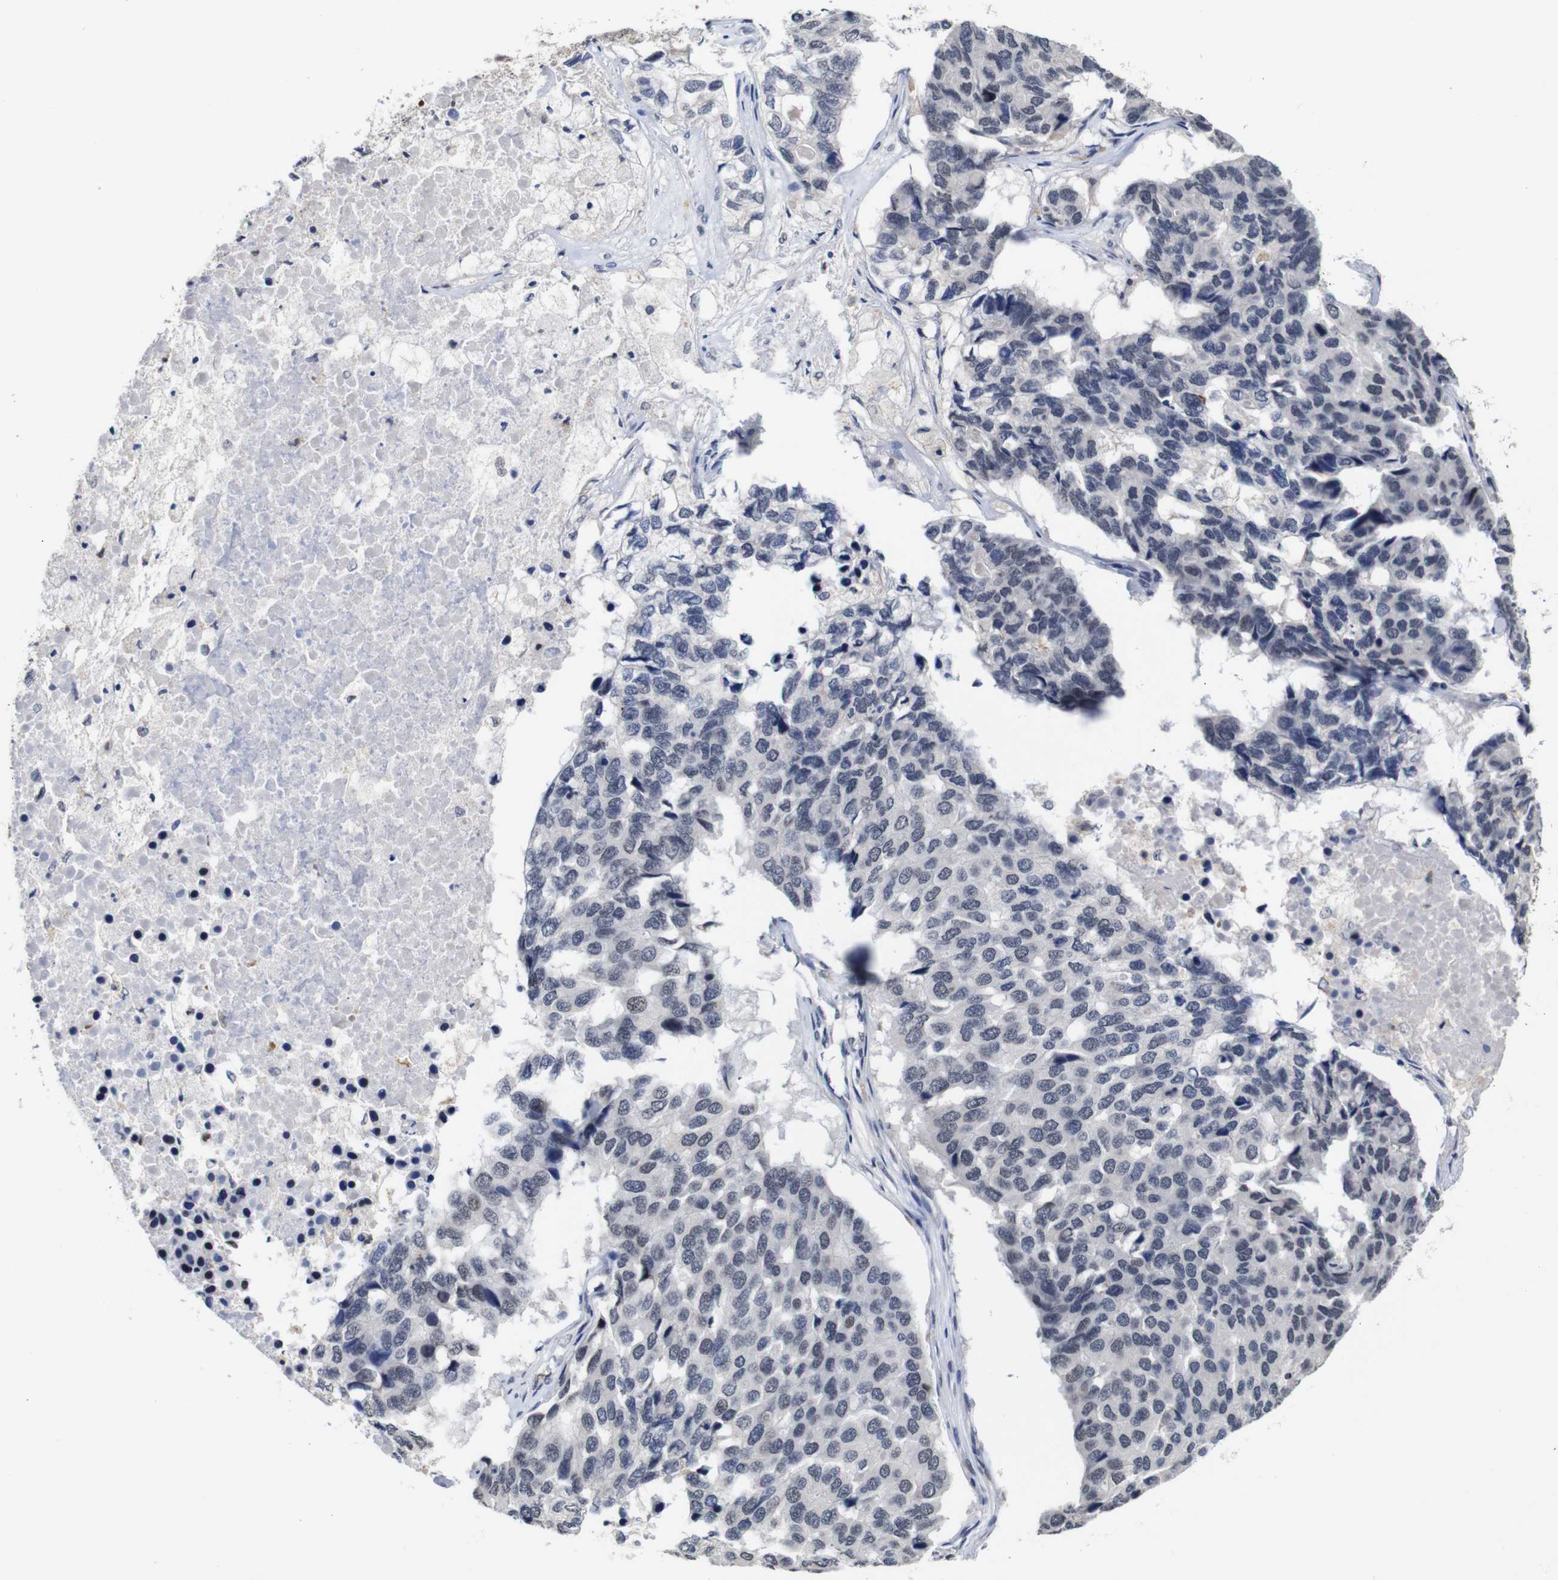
{"staining": {"intensity": "negative", "quantity": "none", "location": "none"}, "tissue": "pancreatic cancer", "cell_type": "Tumor cells", "image_type": "cancer", "snomed": [{"axis": "morphology", "description": "Adenocarcinoma, NOS"}, {"axis": "topography", "description": "Pancreas"}], "caption": "Pancreatic cancer was stained to show a protein in brown. There is no significant expression in tumor cells. (Brightfield microscopy of DAB (3,3'-diaminobenzidine) immunohistochemistry (IHC) at high magnification).", "gene": "NTRK3", "patient": {"sex": "male", "age": 50}}